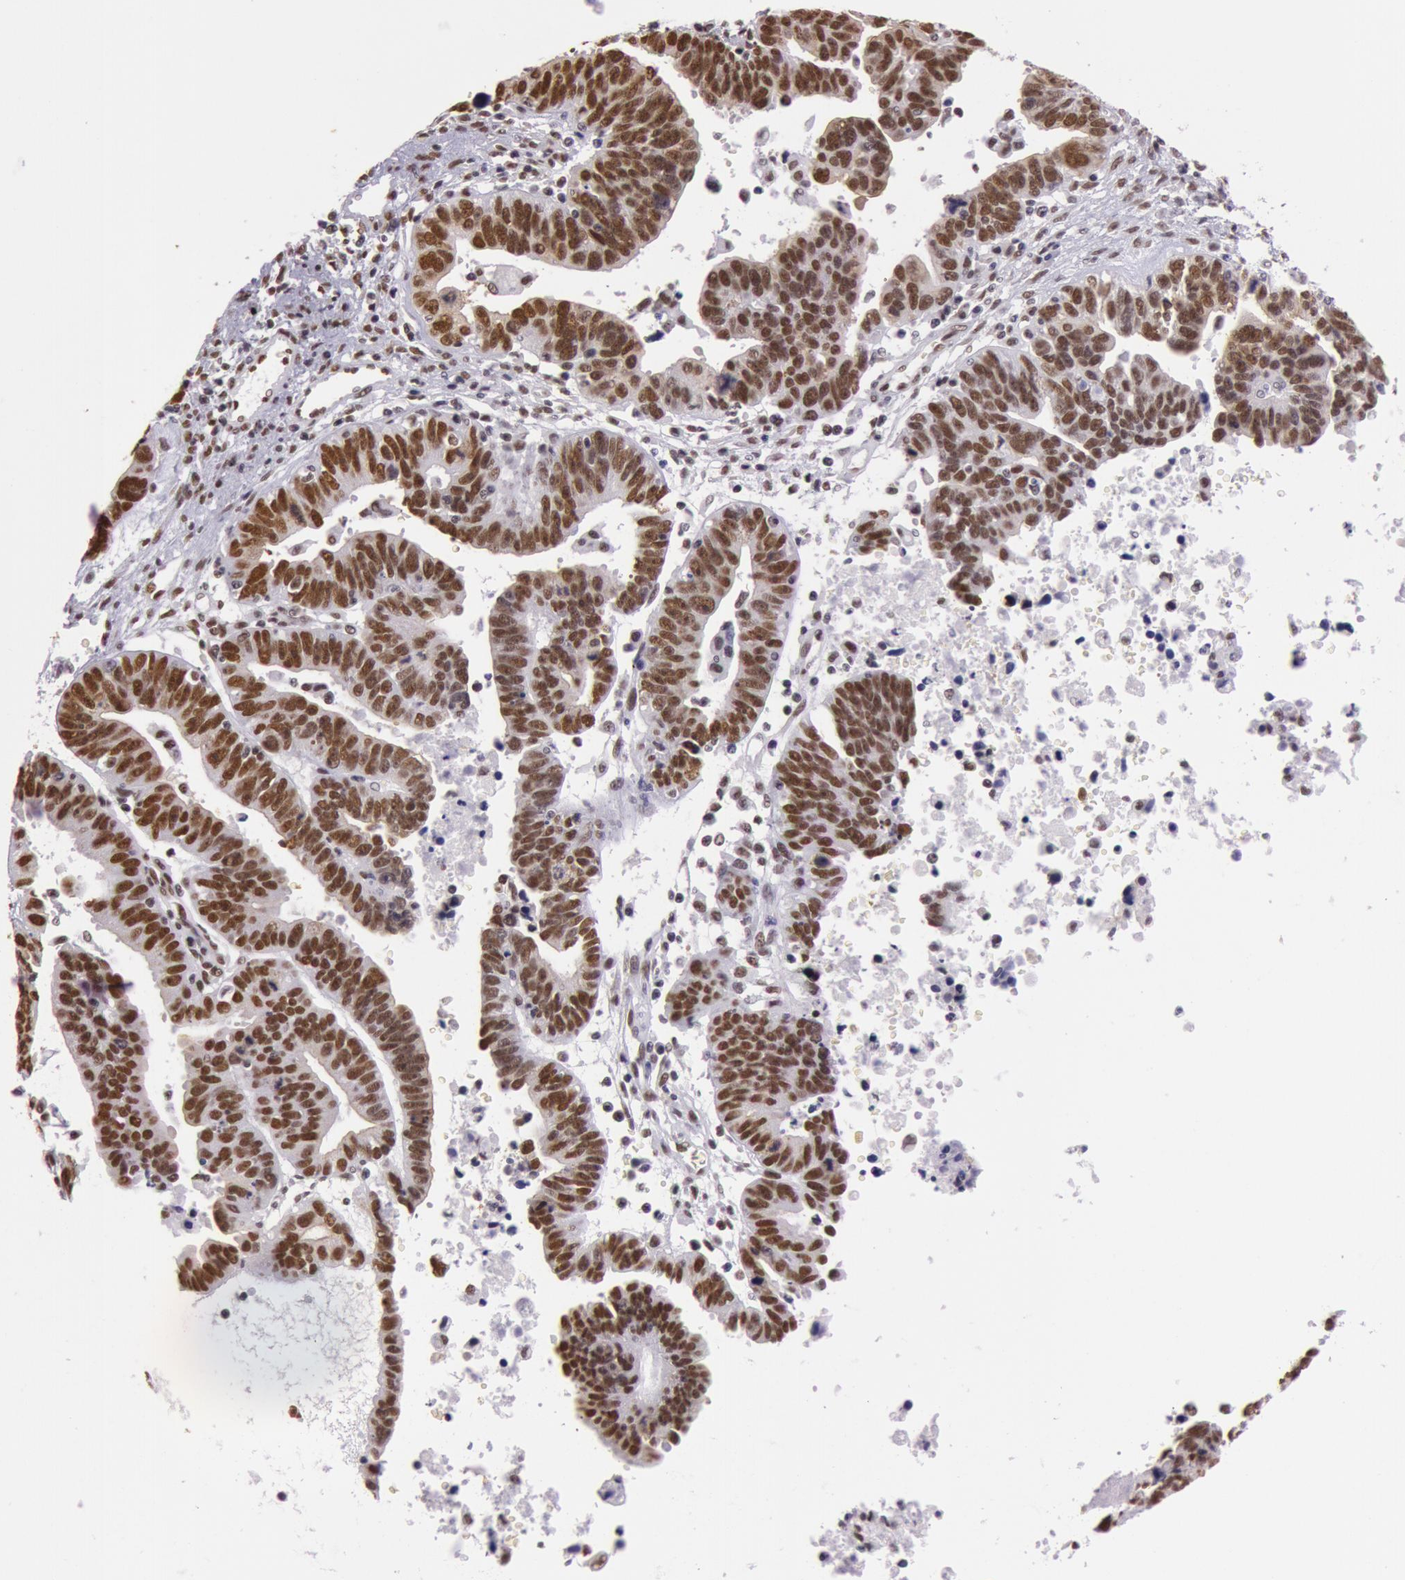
{"staining": {"intensity": "strong", "quantity": ">75%", "location": "nuclear"}, "tissue": "ovarian cancer", "cell_type": "Tumor cells", "image_type": "cancer", "snomed": [{"axis": "morphology", "description": "Carcinoma, endometroid"}, {"axis": "morphology", "description": "Cystadenocarcinoma, serous, NOS"}, {"axis": "topography", "description": "Ovary"}], "caption": "Ovarian cancer (endometroid carcinoma) tissue displays strong nuclear staining in about >75% of tumor cells The staining was performed using DAB (3,3'-diaminobenzidine) to visualize the protein expression in brown, while the nuclei were stained in blue with hematoxylin (Magnification: 20x).", "gene": "NBN", "patient": {"sex": "female", "age": 45}}